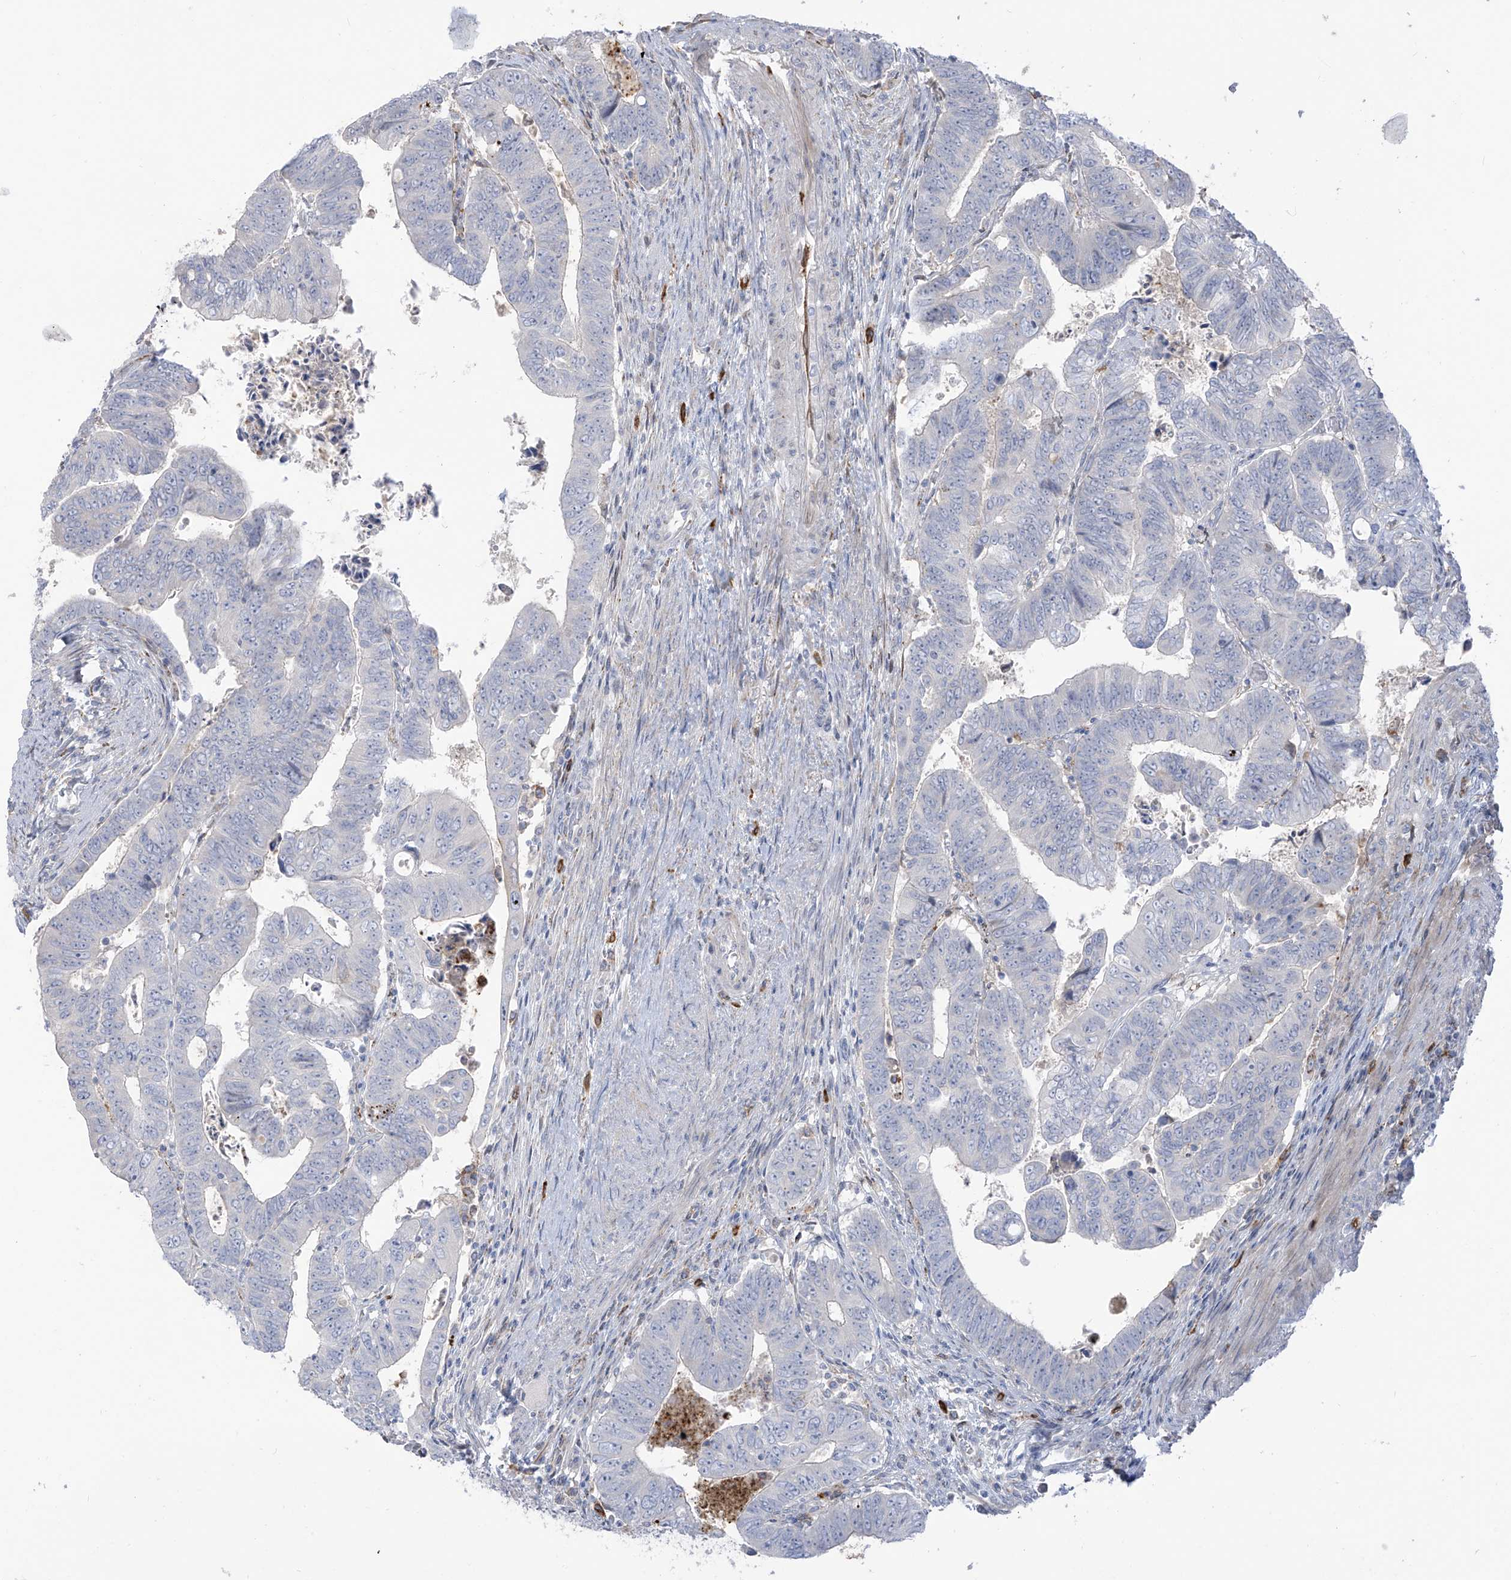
{"staining": {"intensity": "negative", "quantity": "none", "location": "none"}, "tissue": "colorectal cancer", "cell_type": "Tumor cells", "image_type": "cancer", "snomed": [{"axis": "morphology", "description": "Normal tissue, NOS"}, {"axis": "morphology", "description": "Adenocarcinoma, NOS"}, {"axis": "topography", "description": "Rectum"}], "caption": "The immunohistochemistry photomicrograph has no significant staining in tumor cells of colorectal cancer tissue. (Stains: DAB (3,3'-diaminobenzidine) IHC with hematoxylin counter stain, Microscopy: brightfield microscopy at high magnification).", "gene": "NOTO", "patient": {"sex": "female", "age": 65}}